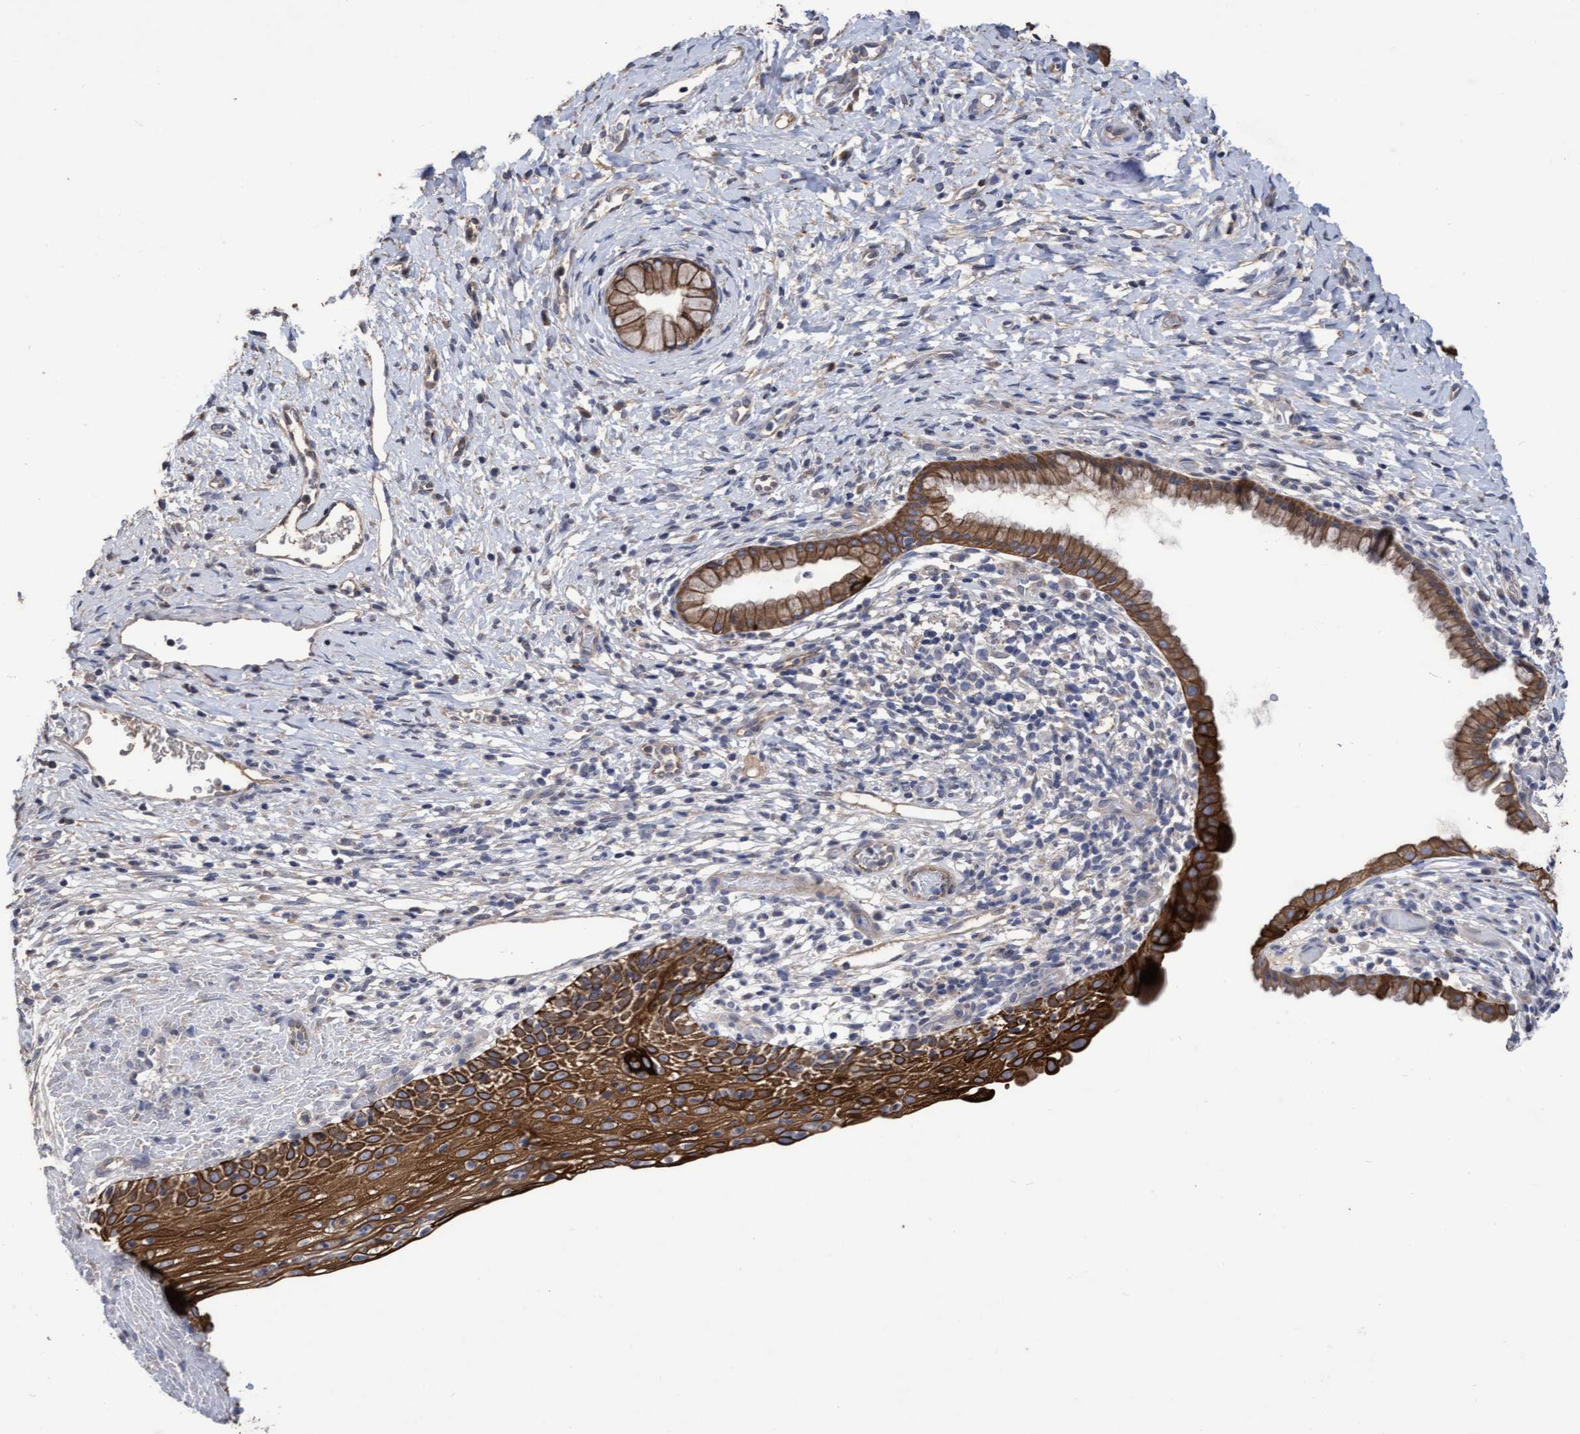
{"staining": {"intensity": "moderate", "quantity": ">75%", "location": "cytoplasmic/membranous"}, "tissue": "cervix", "cell_type": "Glandular cells", "image_type": "normal", "snomed": [{"axis": "morphology", "description": "Normal tissue, NOS"}, {"axis": "topography", "description": "Cervix"}], "caption": "Brown immunohistochemical staining in normal human cervix shows moderate cytoplasmic/membranous staining in about >75% of glandular cells. Ihc stains the protein in brown and the nuclei are stained blue.", "gene": "KRT24", "patient": {"sex": "female", "age": 72}}